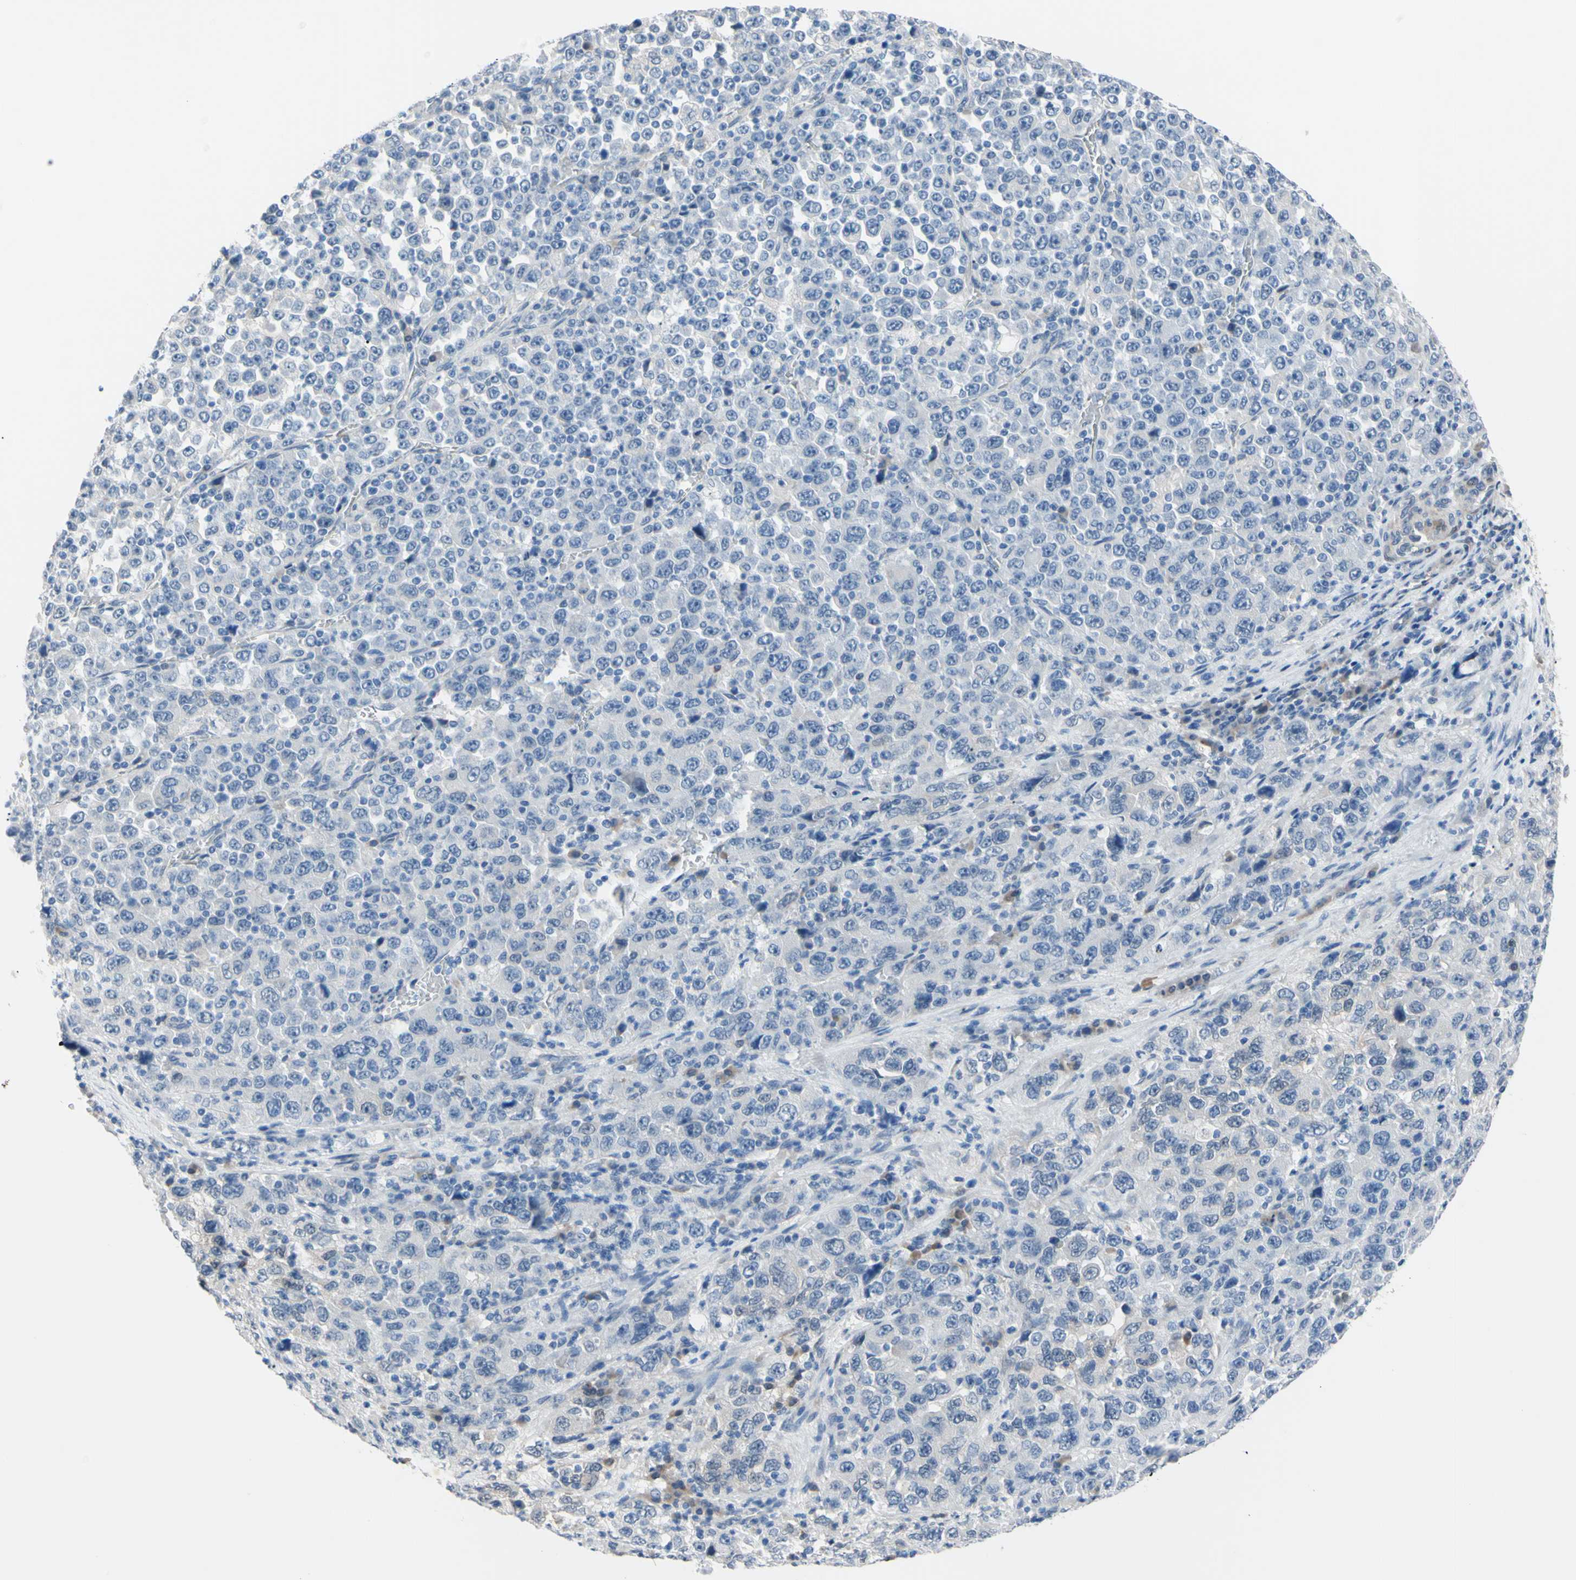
{"staining": {"intensity": "negative", "quantity": "none", "location": "none"}, "tissue": "stomach cancer", "cell_type": "Tumor cells", "image_type": "cancer", "snomed": [{"axis": "morphology", "description": "Normal tissue, NOS"}, {"axis": "morphology", "description": "Adenocarcinoma, NOS"}, {"axis": "topography", "description": "Stomach, upper"}, {"axis": "topography", "description": "Stomach"}], "caption": "Immunohistochemistry (IHC) of human adenocarcinoma (stomach) reveals no staining in tumor cells. (DAB (3,3'-diaminobenzidine) immunohistochemistry (IHC) with hematoxylin counter stain).", "gene": "NOL3", "patient": {"sex": "male", "age": 59}}